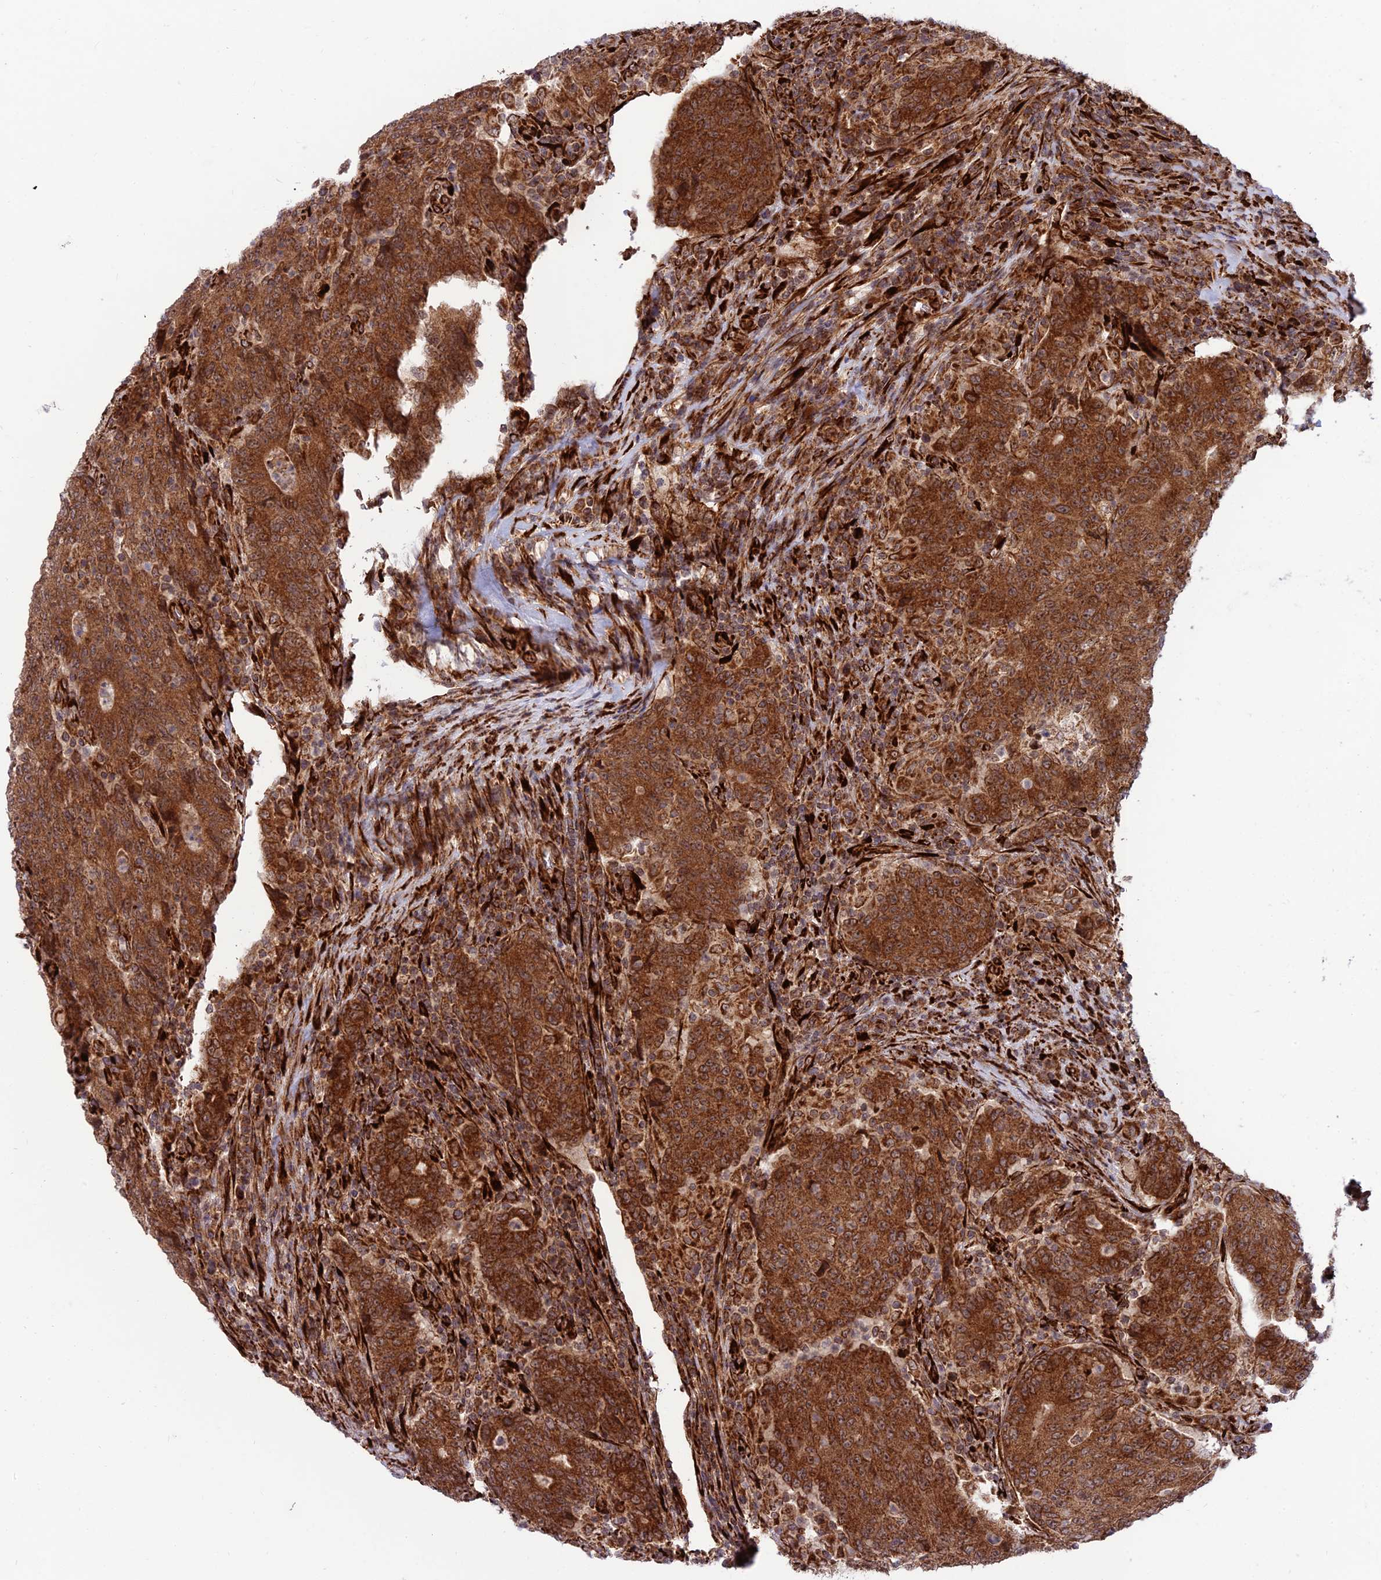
{"staining": {"intensity": "strong", "quantity": ">75%", "location": "cytoplasmic/membranous"}, "tissue": "colorectal cancer", "cell_type": "Tumor cells", "image_type": "cancer", "snomed": [{"axis": "morphology", "description": "Adenocarcinoma, NOS"}, {"axis": "topography", "description": "Colon"}], "caption": "Colorectal adenocarcinoma was stained to show a protein in brown. There is high levels of strong cytoplasmic/membranous positivity in about >75% of tumor cells. Immunohistochemistry stains the protein in brown and the nuclei are stained blue.", "gene": "CRTAP", "patient": {"sex": "female", "age": 75}}